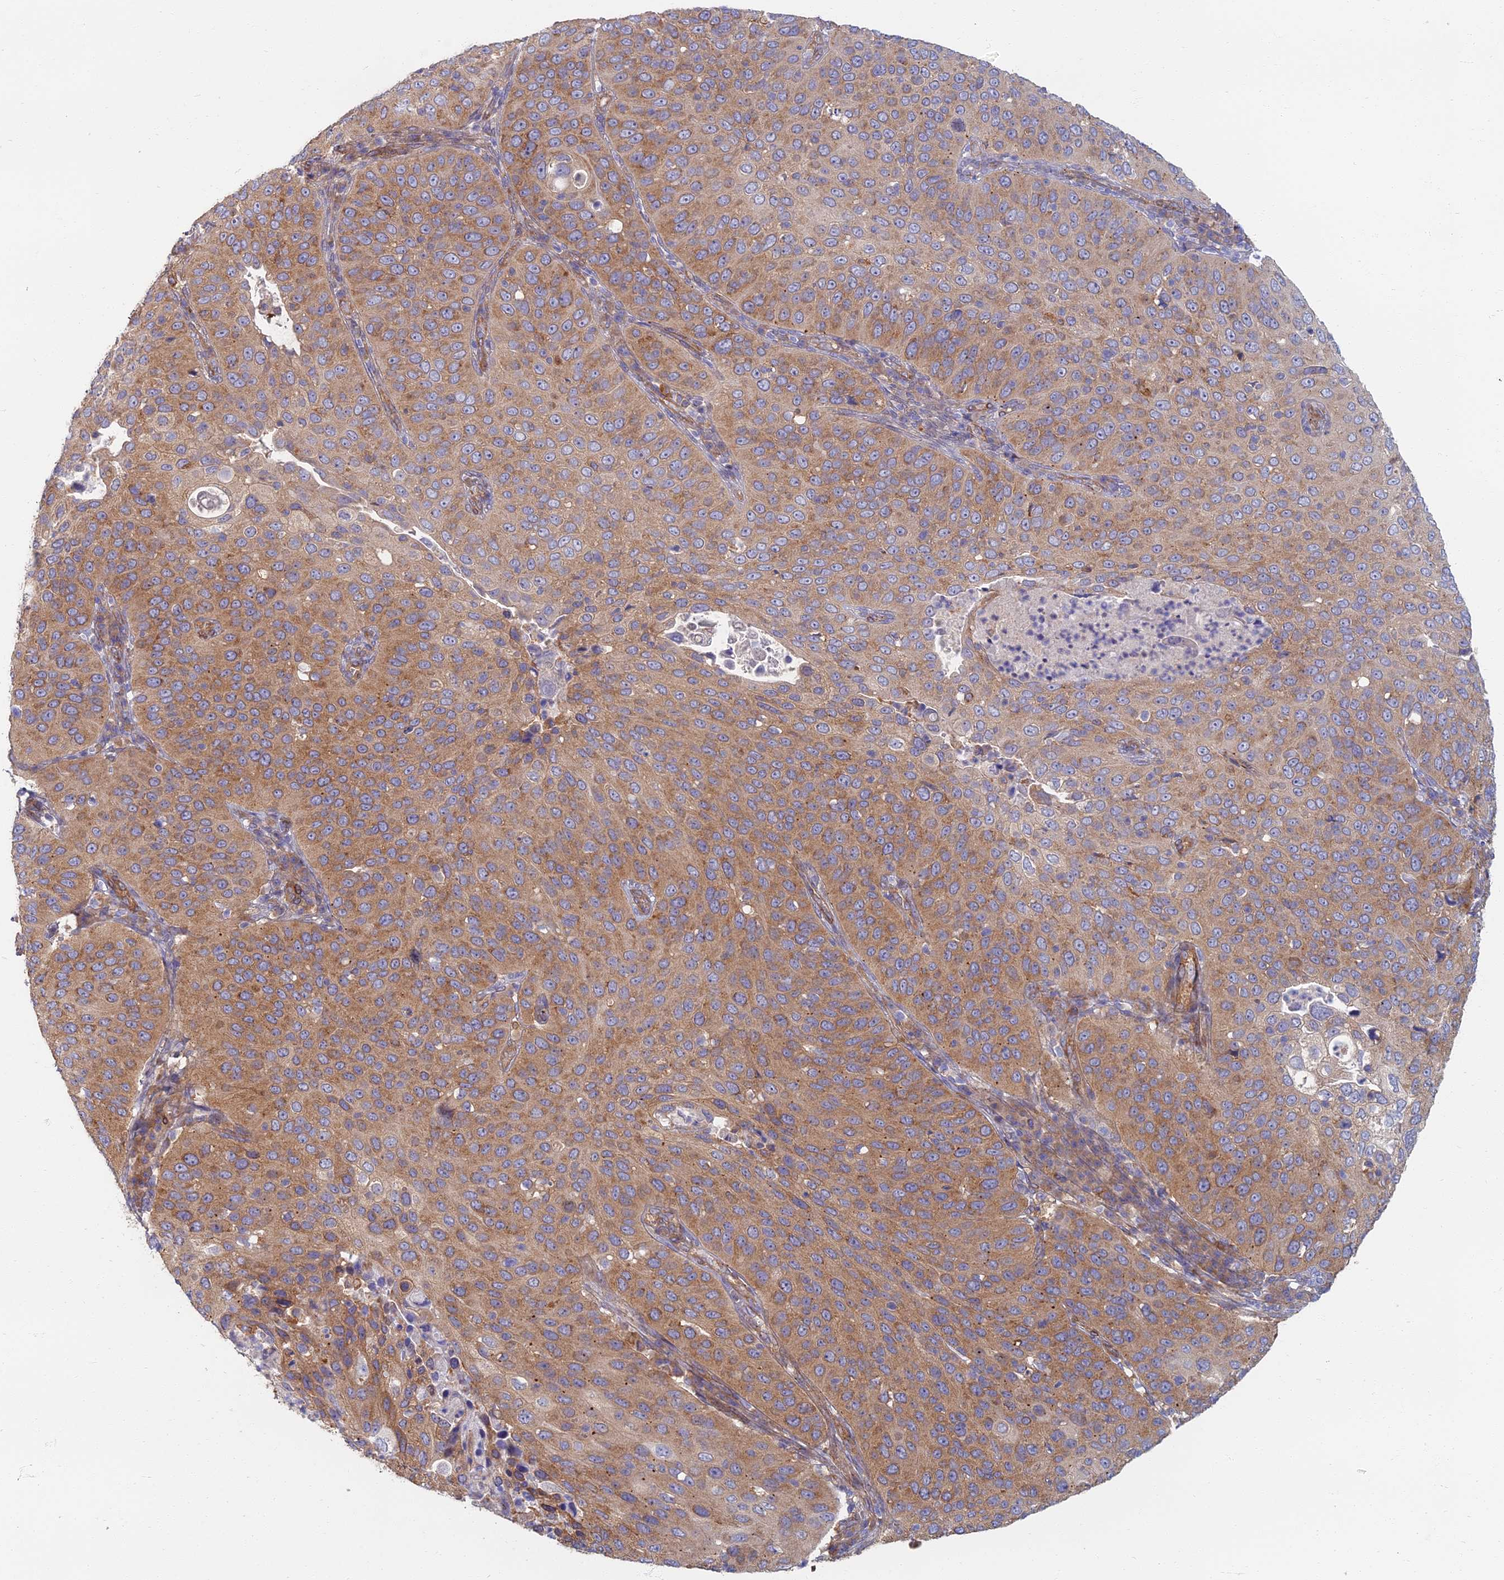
{"staining": {"intensity": "moderate", "quantity": ">75%", "location": "cytoplasmic/membranous"}, "tissue": "cervical cancer", "cell_type": "Tumor cells", "image_type": "cancer", "snomed": [{"axis": "morphology", "description": "Squamous cell carcinoma, NOS"}, {"axis": "topography", "description": "Cervix"}], "caption": "This image demonstrates cervical squamous cell carcinoma stained with immunohistochemistry (IHC) to label a protein in brown. The cytoplasmic/membranous of tumor cells show moderate positivity for the protein. Nuclei are counter-stained blue.", "gene": "RBSN", "patient": {"sex": "female", "age": 36}}